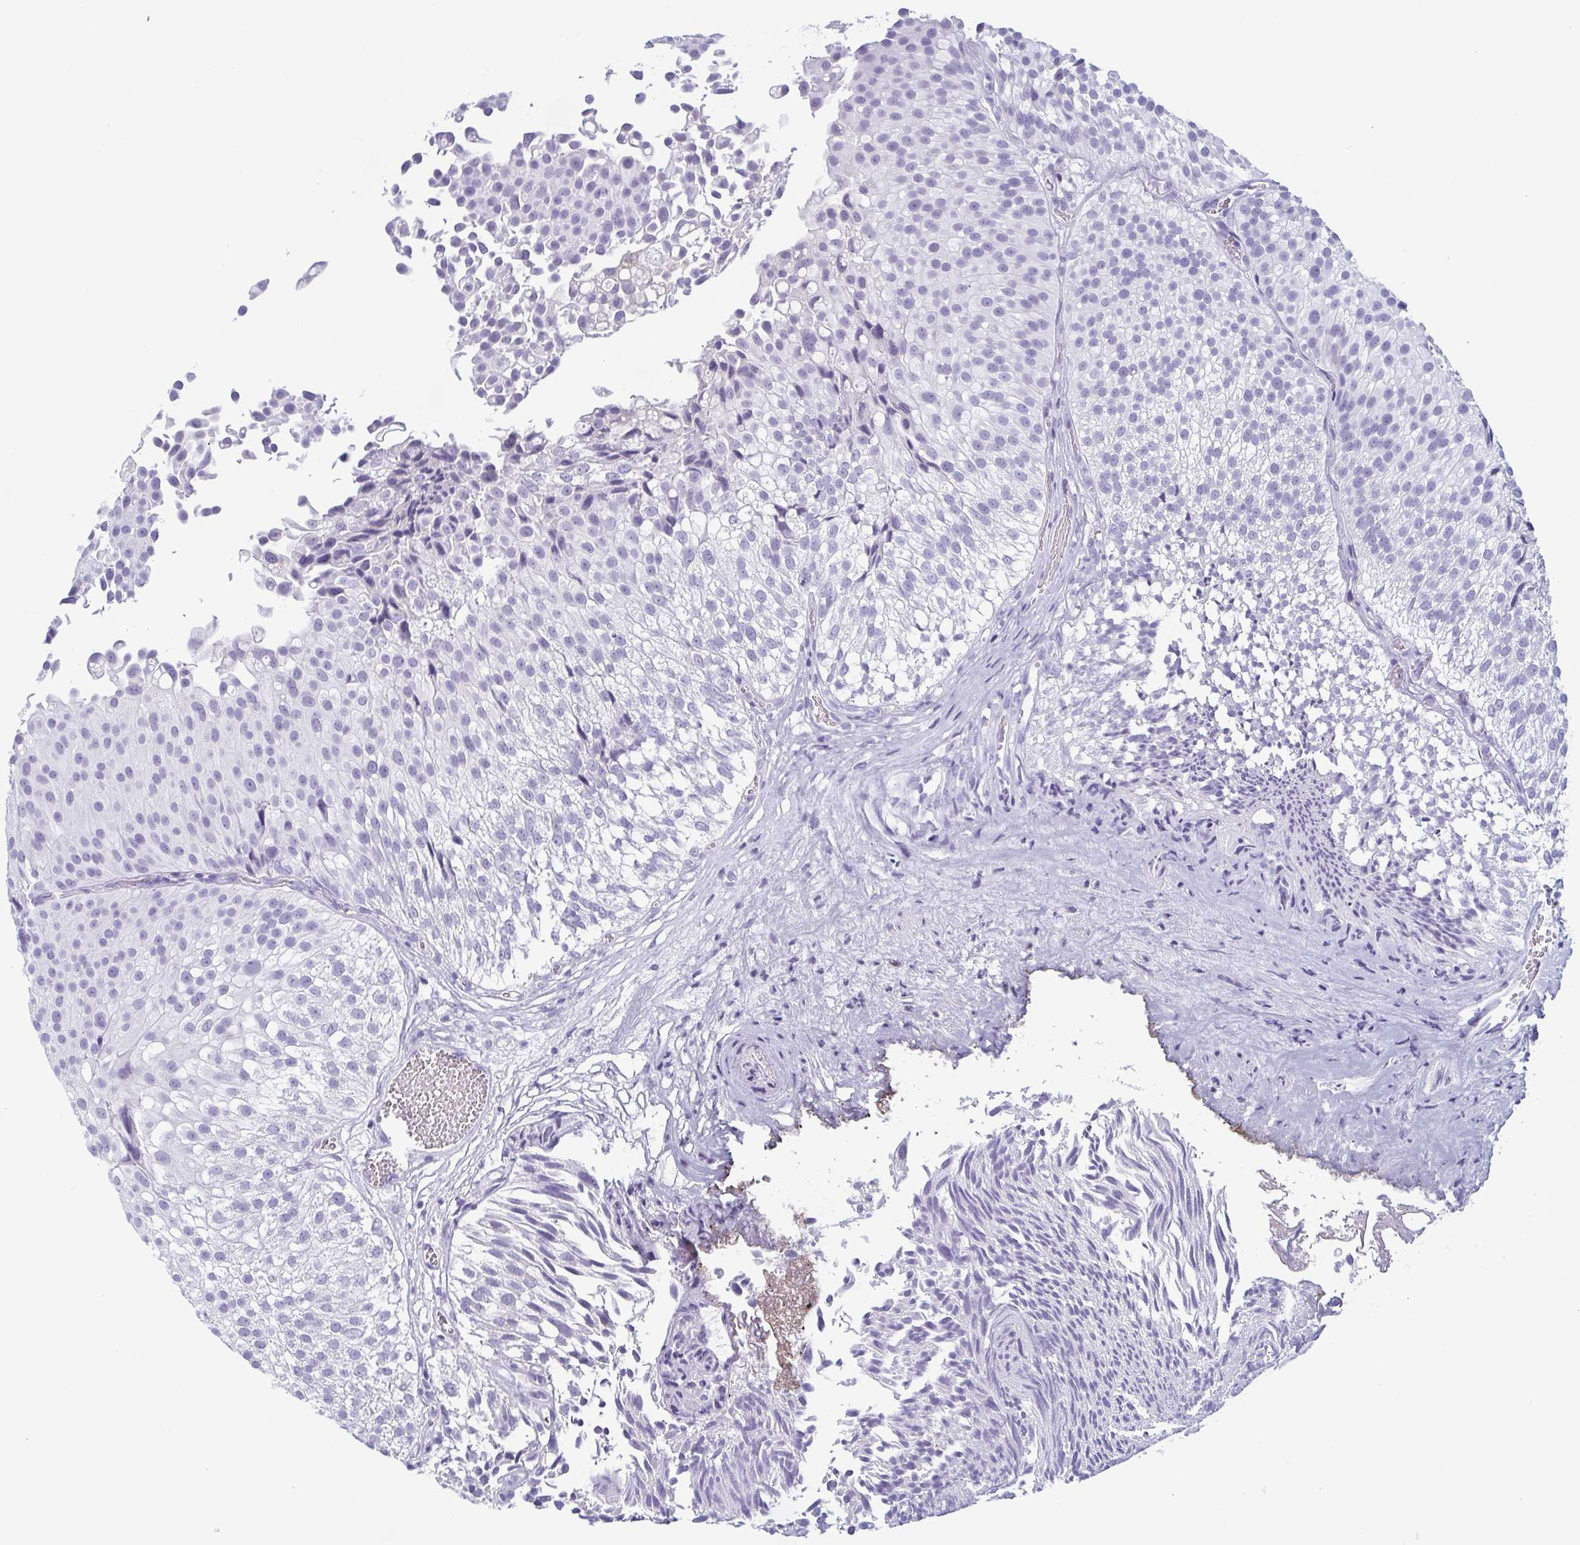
{"staining": {"intensity": "negative", "quantity": "none", "location": "none"}, "tissue": "urothelial cancer", "cell_type": "Tumor cells", "image_type": "cancer", "snomed": [{"axis": "morphology", "description": "Urothelial carcinoma, Low grade"}, {"axis": "topography", "description": "Urinary bladder"}], "caption": "The photomicrograph shows no staining of tumor cells in low-grade urothelial carcinoma.", "gene": "KRT78", "patient": {"sex": "male", "age": 80}}